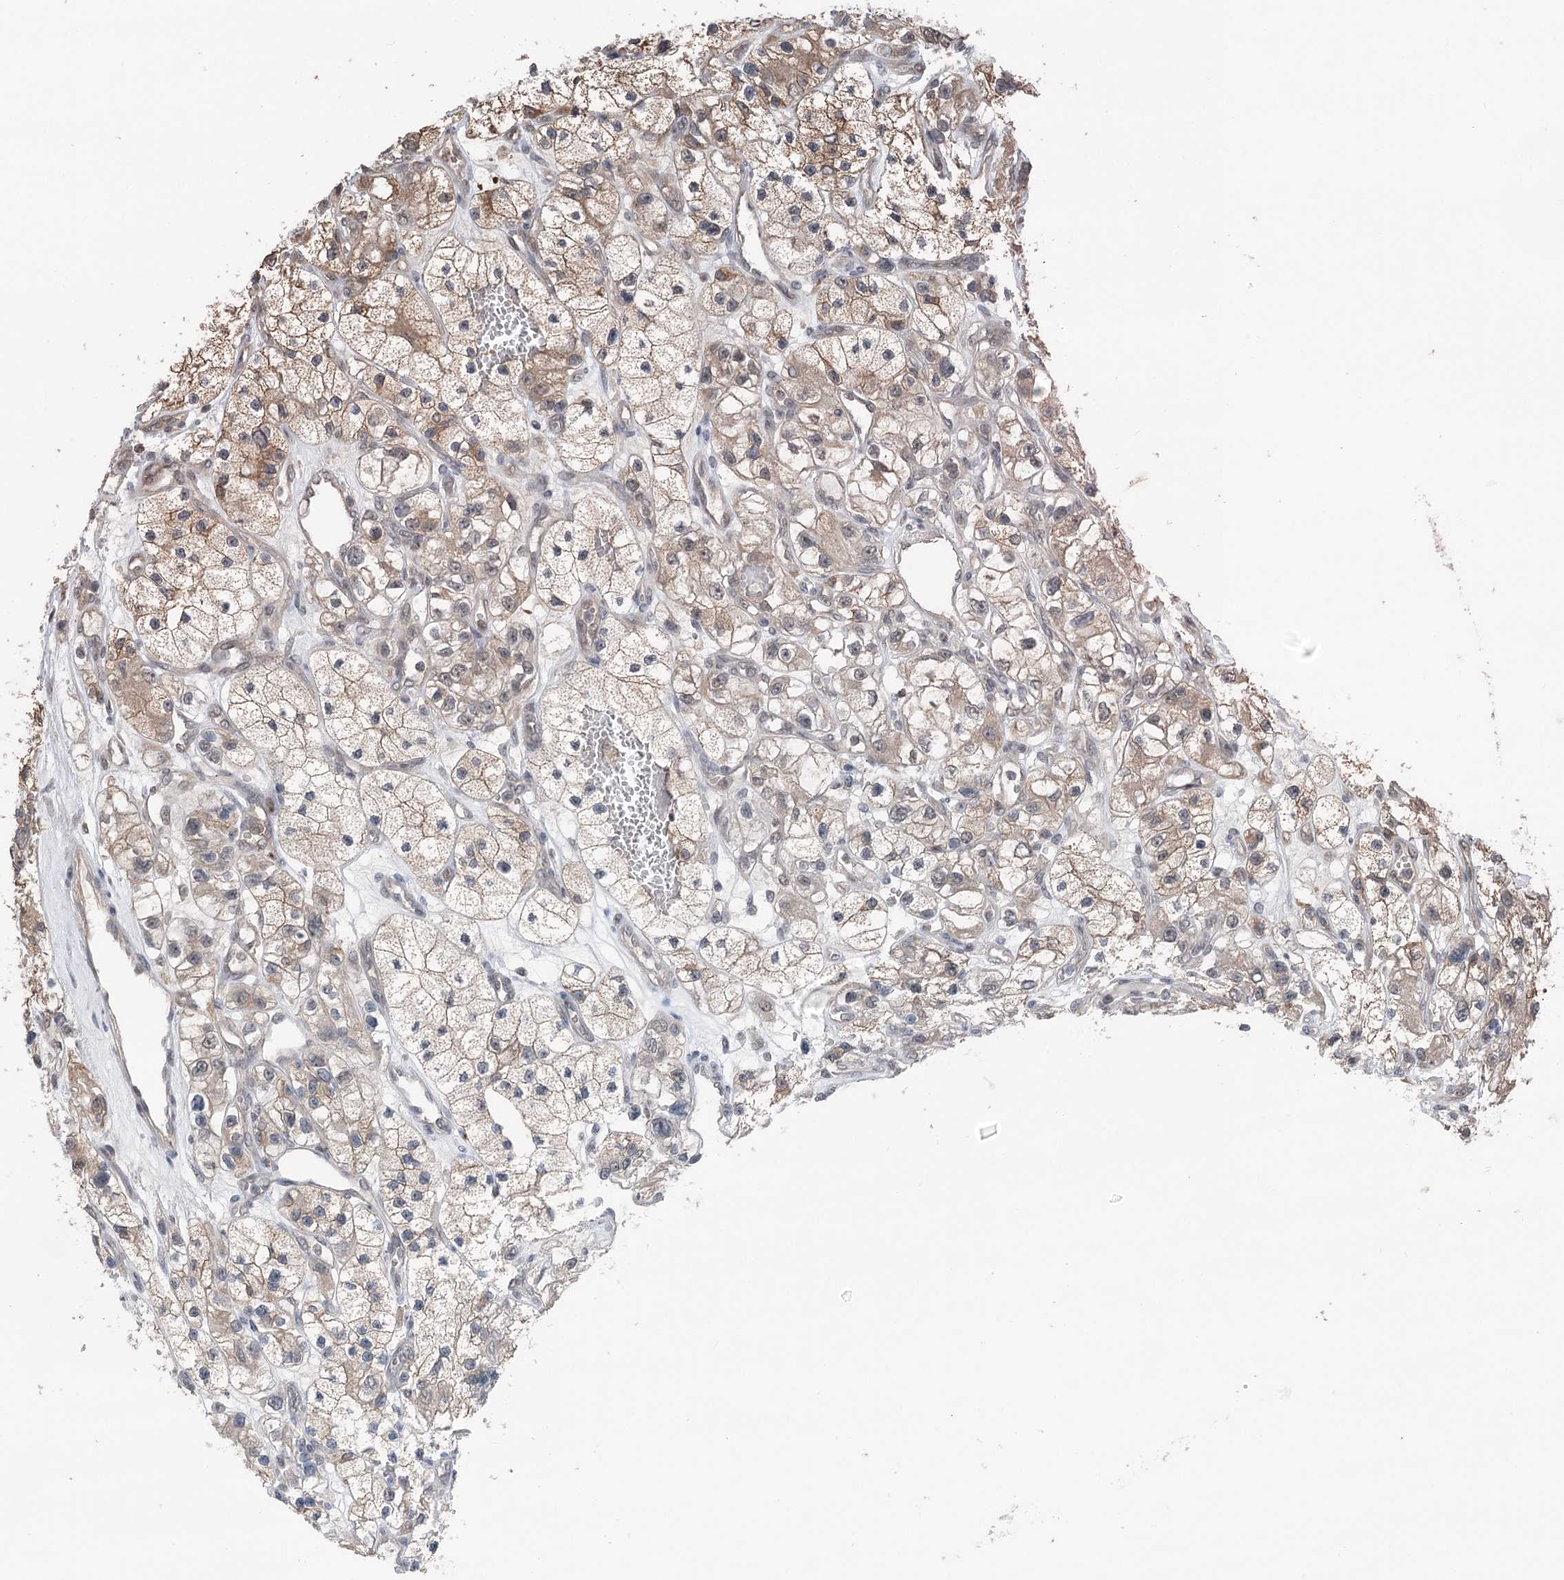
{"staining": {"intensity": "moderate", "quantity": "<25%", "location": "cytoplasmic/membranous"}, "tissue": "renal cancer", "cell_type": "Tumor cells", "image_type": "cancer", "snomed": [{"axis": "morphology", "description": "Adenocarcinoma, NOS"}, {"axis": "topography", "description": "Kidney"}], "caption": "Adenocarcinoma (renal) tissue reveals moderate cytoplasmic/membranous expression in approximately <25% of tumor cells", "gene": "CCSER2", "patient": {"sex": "female", "age": 57}}